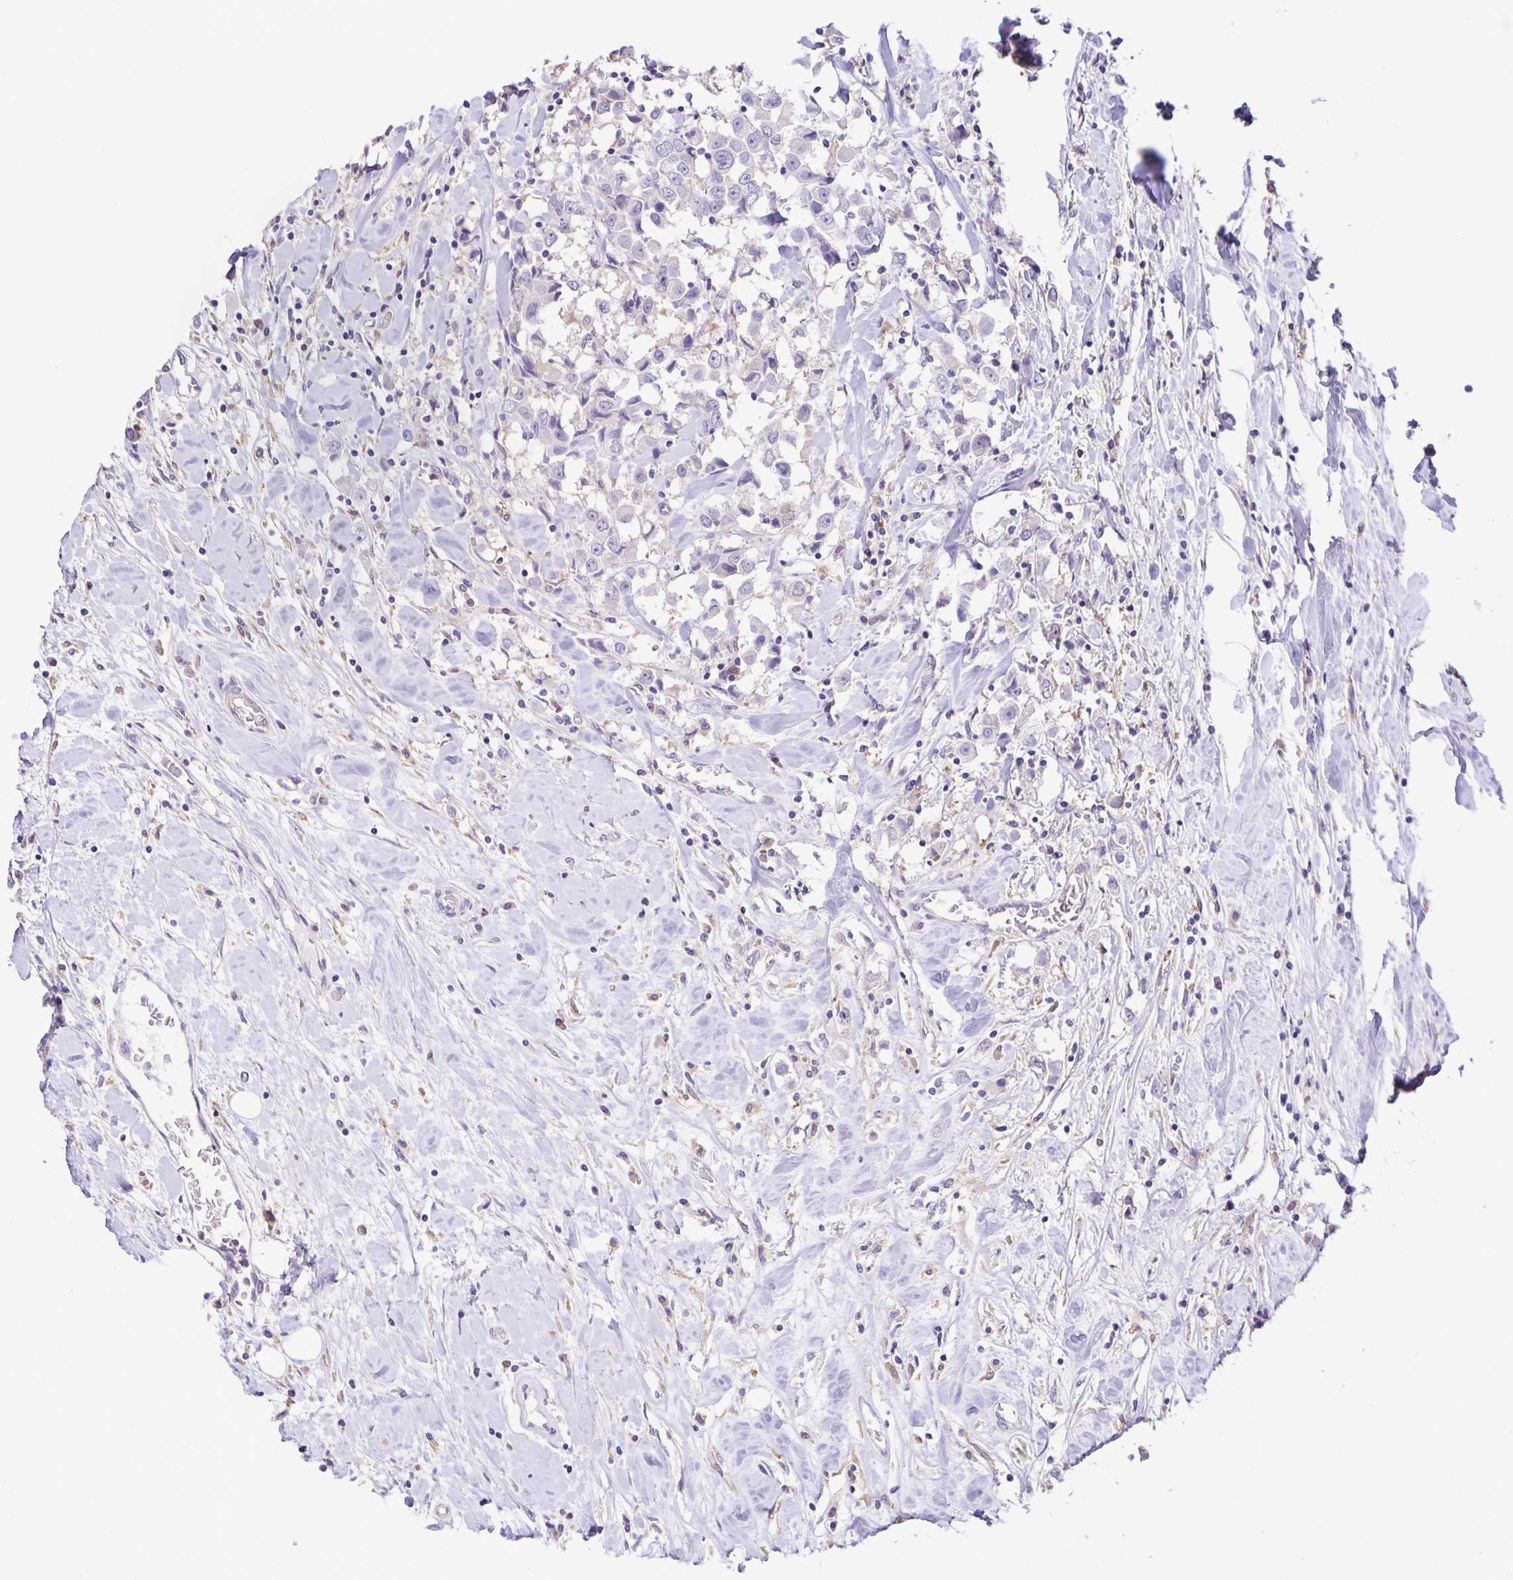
{"staining": {"intensity": "negative", "quantity": "none", "location": "none"}, "tissue": "breast cancer", "cell_type": "Tumor cells", "image_type": "cancer", "snomed": [{"axis": "morphology", "description": "Duct carcinoma"}, {"axis": "topography", "description": "Breast"}], "caption": "IHC of breast cancer (infiltrating ductal carcinoma) reveals no staining in tumor cells.", "gene": "BOLL", "patient": {"sex": "female", "age": 61}}